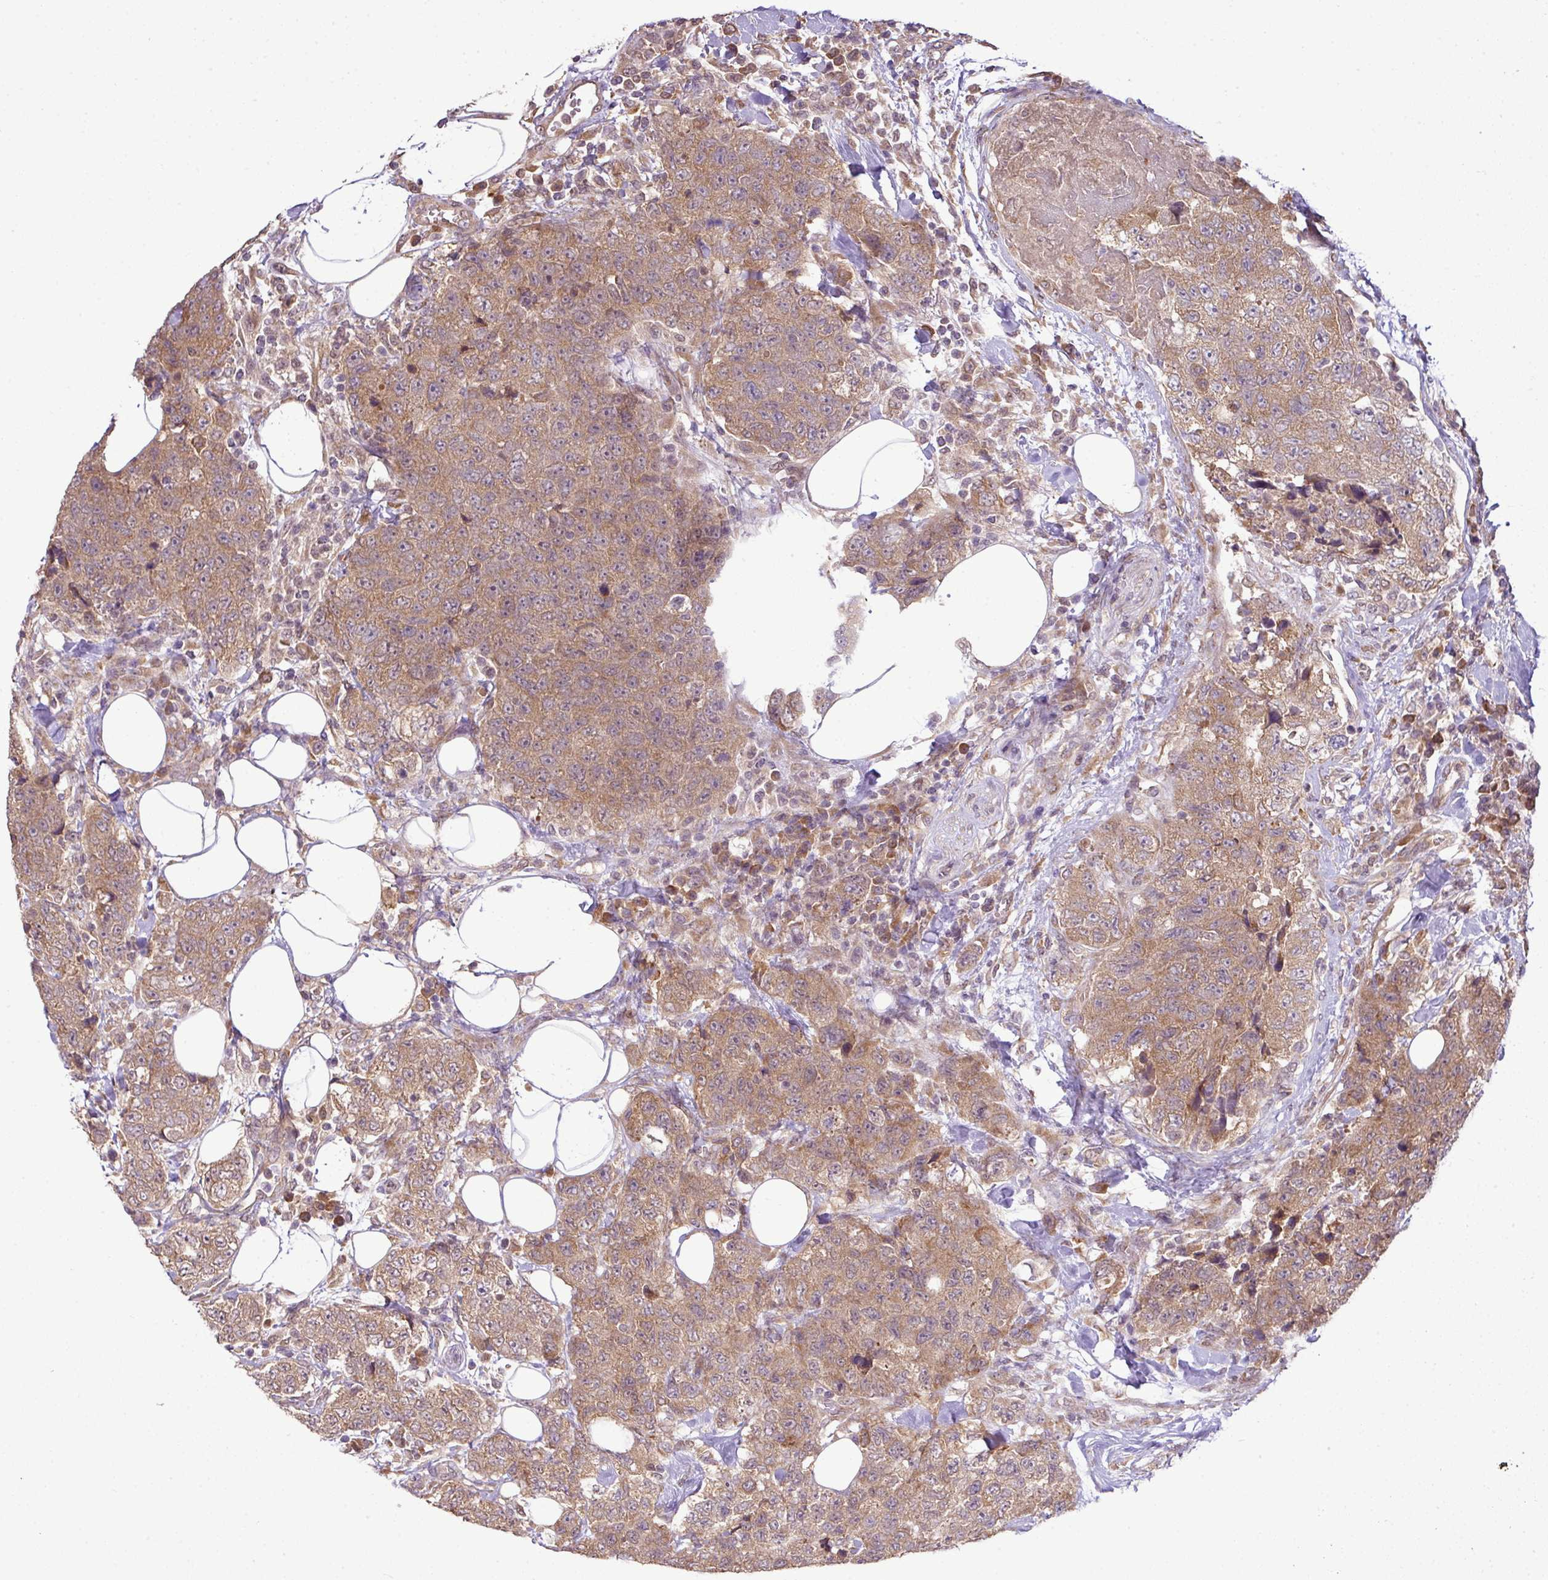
{"staining": {"intensity": "moderate", "quantity": ">75%", "location": "cytoplasmic/membranous"}, "tissue": "urothelial cancer", "cell_type": "Tumor cells", "image_type": "cancer", "snomed": [{"axis": "morphology", "description": "Urothelial carcinoma, High grade"}, {"axis": "topography", "description": "Urinary bladder"}], "caption": "Protein expression analysis of urothelial carcinoma (high-grade) displays moderate cytoplasmic/membranous positivity in about >75% of tumor cells.", "gene": "DNAAF4", "patient": {"sex": "female", "age": 78}}